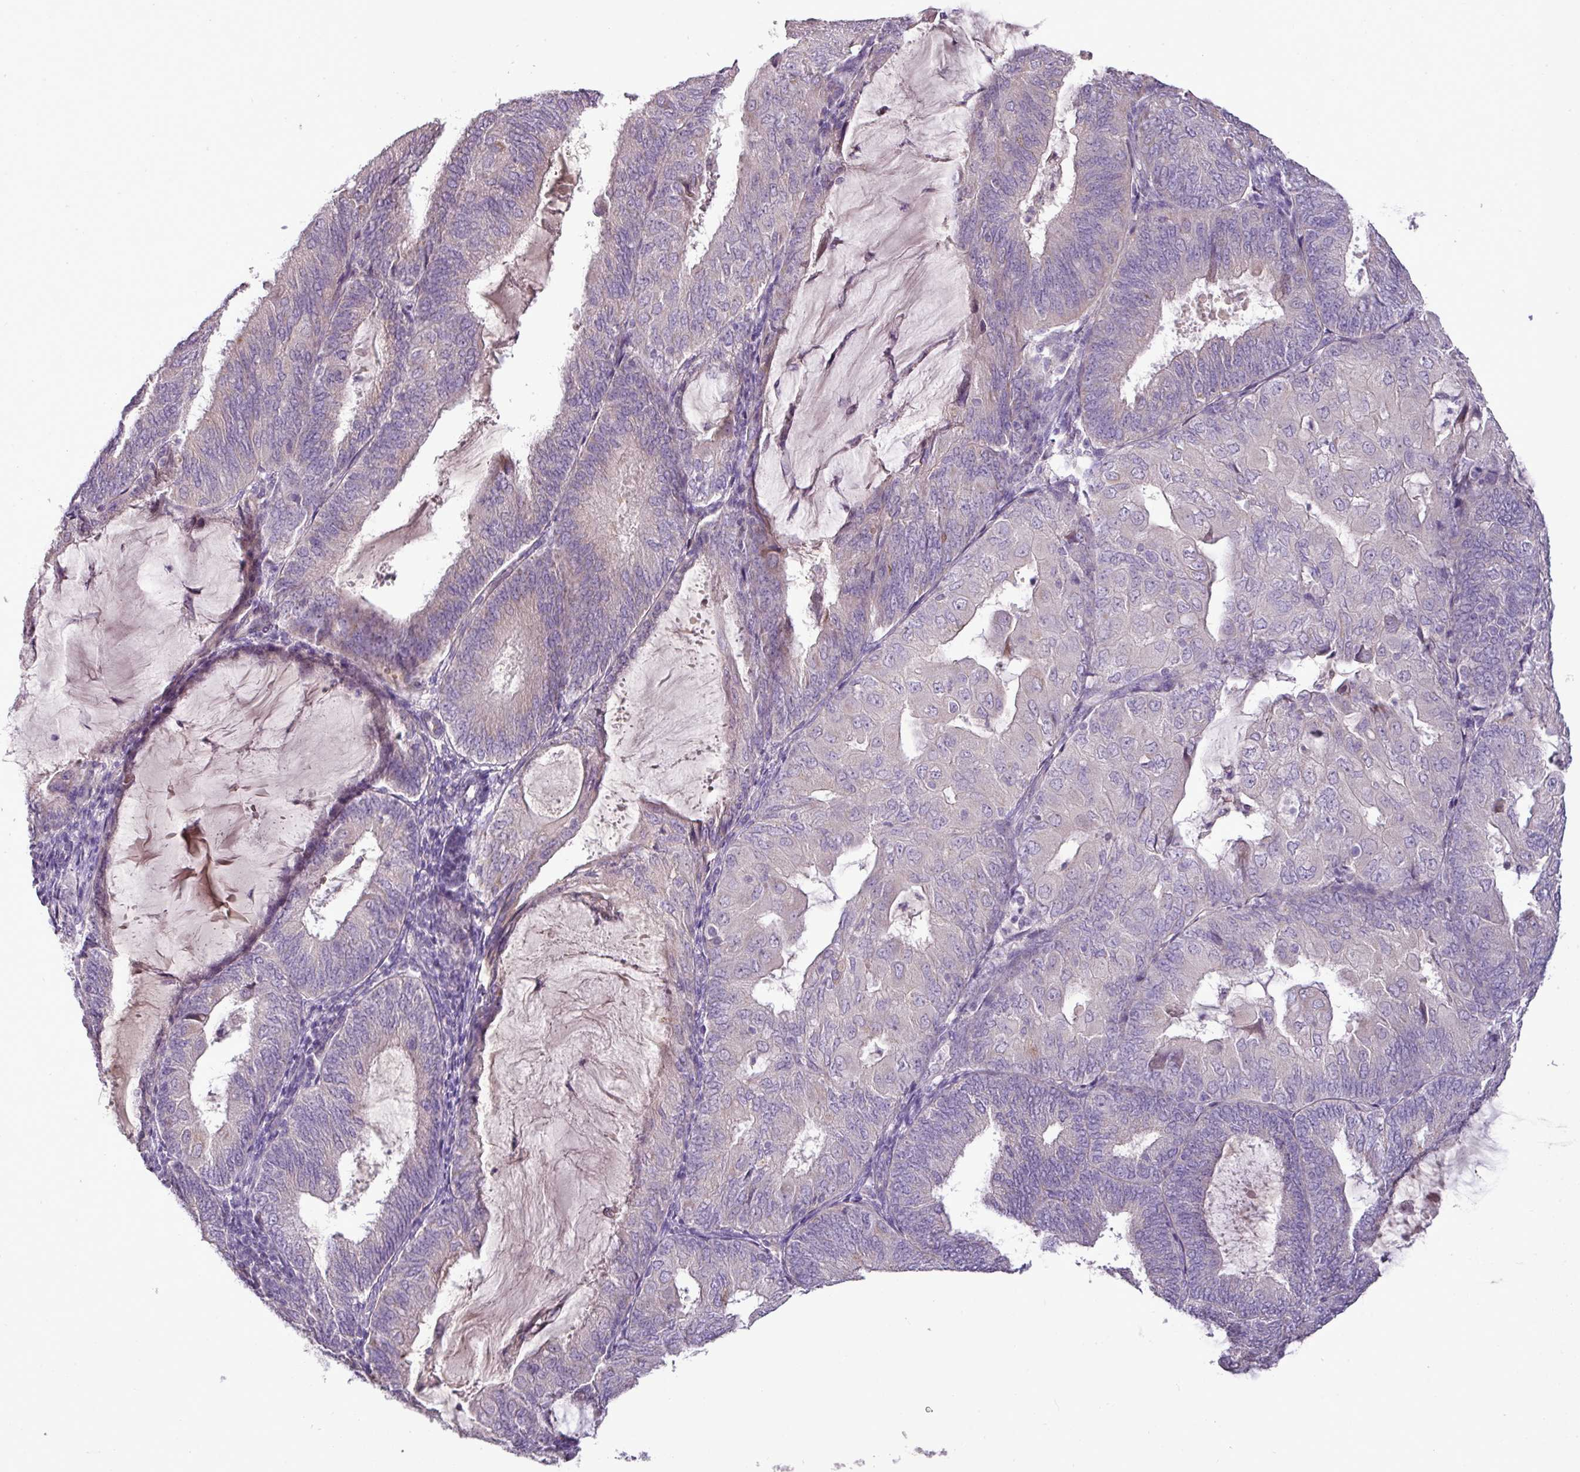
{"staining": {"intensity": "negative", "quantity": "none", "location": "none"}, "tissue": "endometrial cancer", "cell_type": "Tumor cells", "image_type": "cancer", "snomed": [{"axis": "morphology", "description": "Adenocarcinoma, NOS"}, {"axis": "topography", "description": "Endometrium"}], "caption": "Tumor cells show no significant expression in adenocarcinoma (endometrial). (Brightfield microscopy of DAB (3,3'-diaminobenzidine) immunohistochemistry (IHC) at high magnification).", "gene": "BRINP2", "patient": {"sex": "female", "age": 81}}